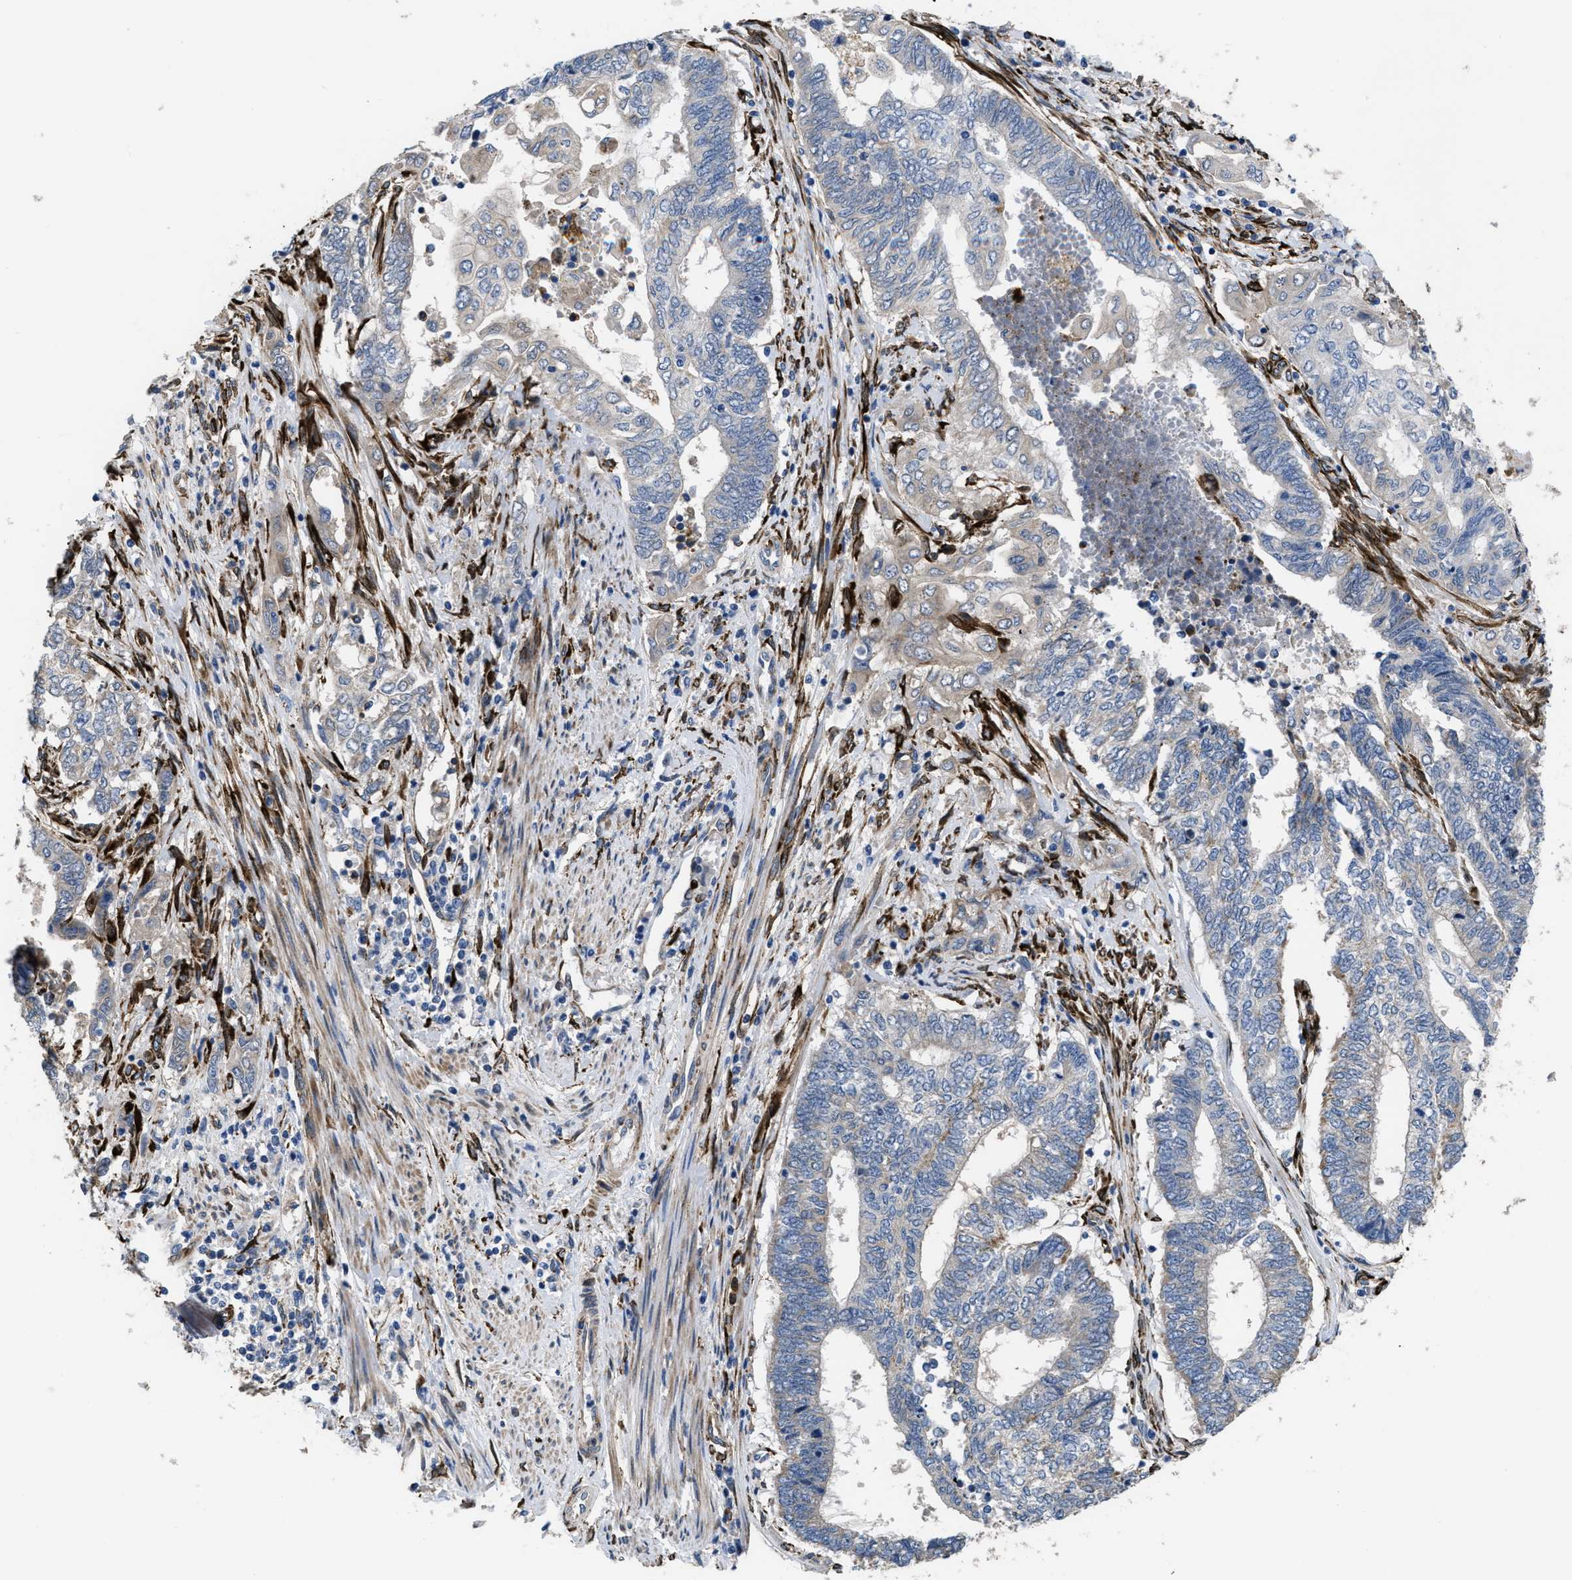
{"staining": {"intensity": "negative", "quantity": "none", "location": "none"}, "tissue": "endometrial cancer", "cell_type": "Tumor cells", "image_type": "cancer", "snomed": [{"axis": "morphology", "description": "Adenocarcinoma, NOS"}, {"axis": "topography", "description": "Uterus"}, {"axis": "topography", "description": "Endometrium"}], "caption": "Tumor cells are negative for brown protein staining in endometrial cancer. Nuclei are stained in blue.", "gene": "SQLE", "patient": {"sex": "female", "age": 70}}